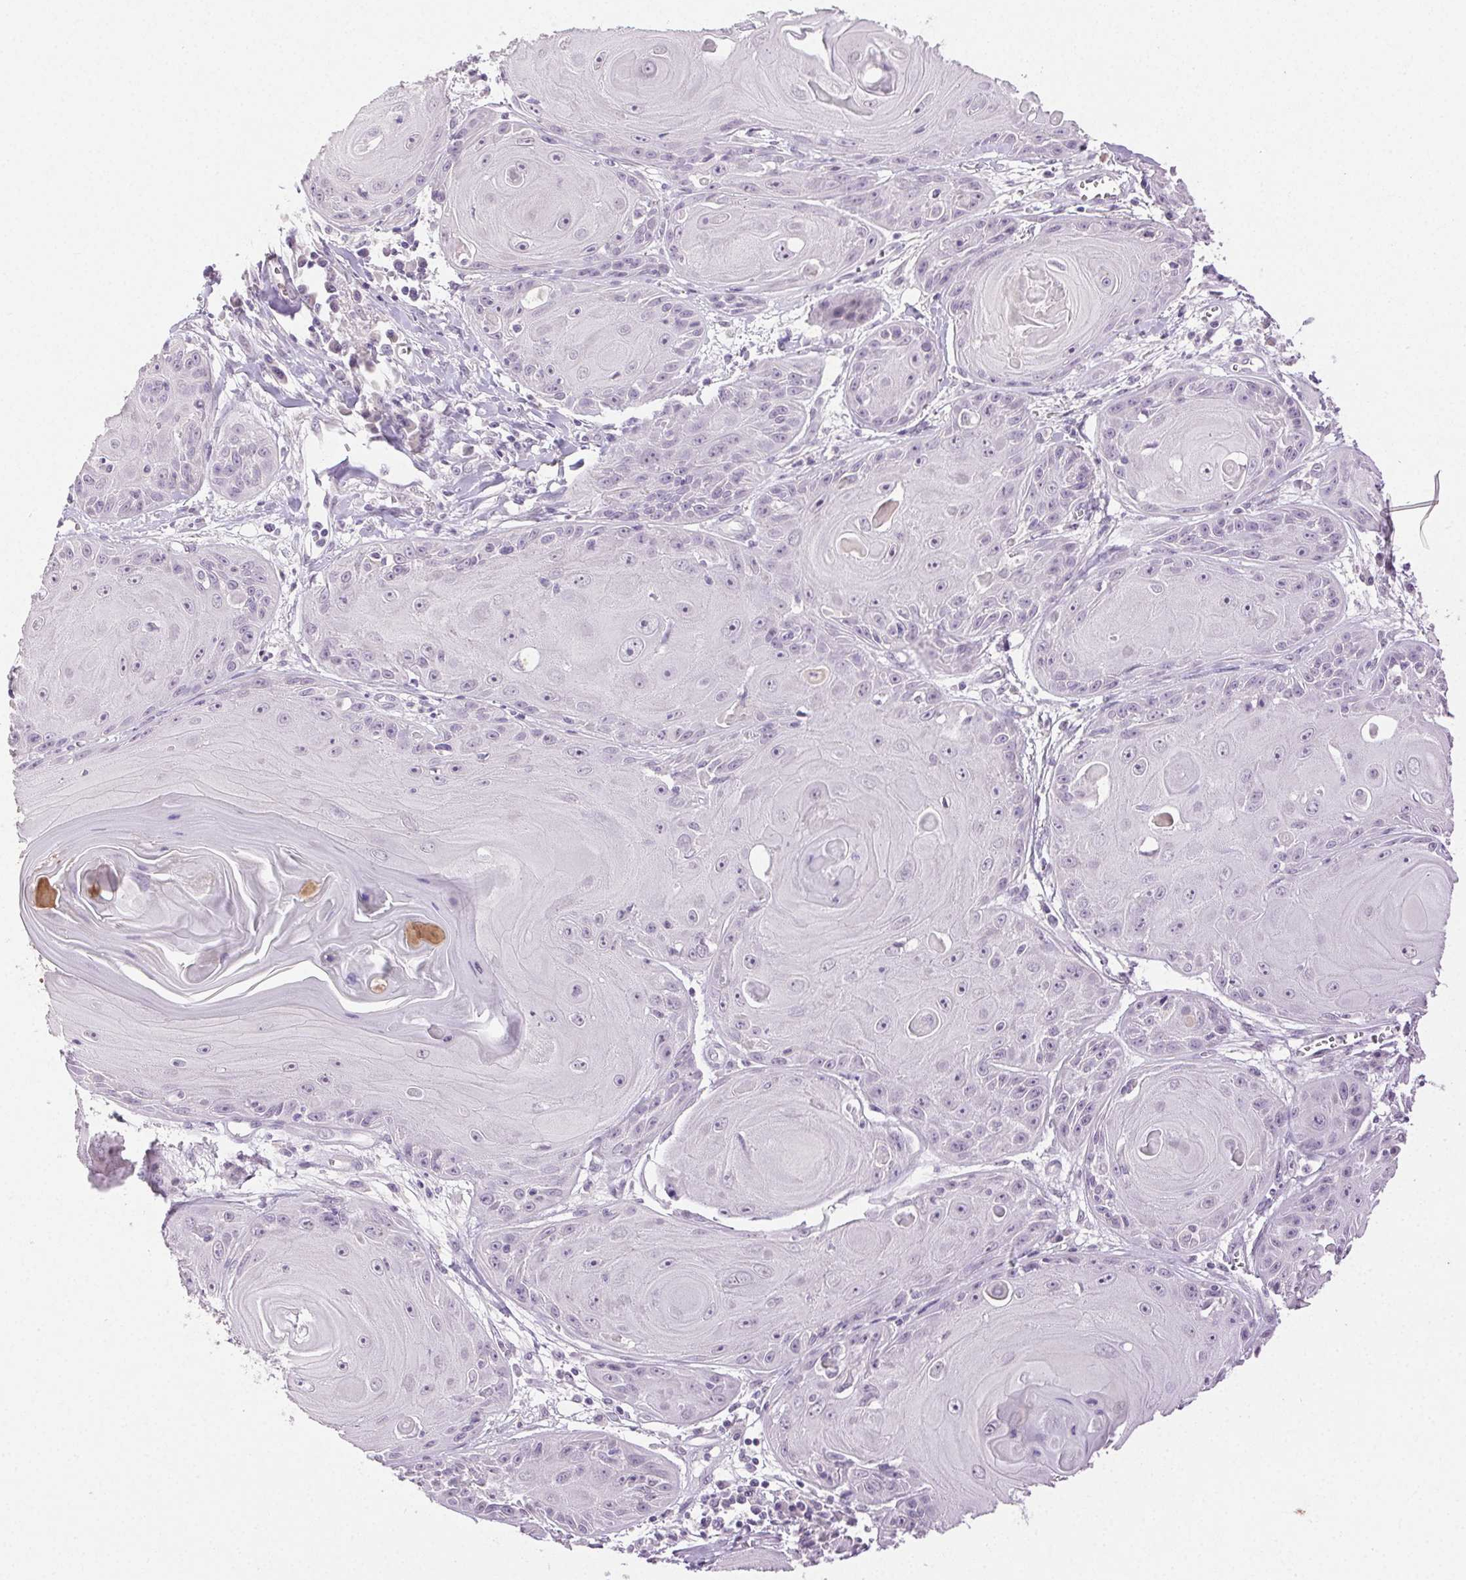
{"staining": {"intensity": "negative", "quantity": "none", "location": "none"}, "tissue": "skin cancer", "cell_type": "Tumor cells", "image_type": "cancer", "snomed": [{"axis": "morphology", "description": "Squamous cell carcinoma, NOS"}, {"axis": "topography", "description": "Skin"}, {"axis": "topography", "description": "Vulva"}], "caption": "High magnification brightfield microscopy of skin cancer stained with DAB (brown) and counterstained with hematoxylin (blue): tumor cells show no significant expression.", "gene": "CLDN10", "patient": {"sex": "female", "age": 85}}